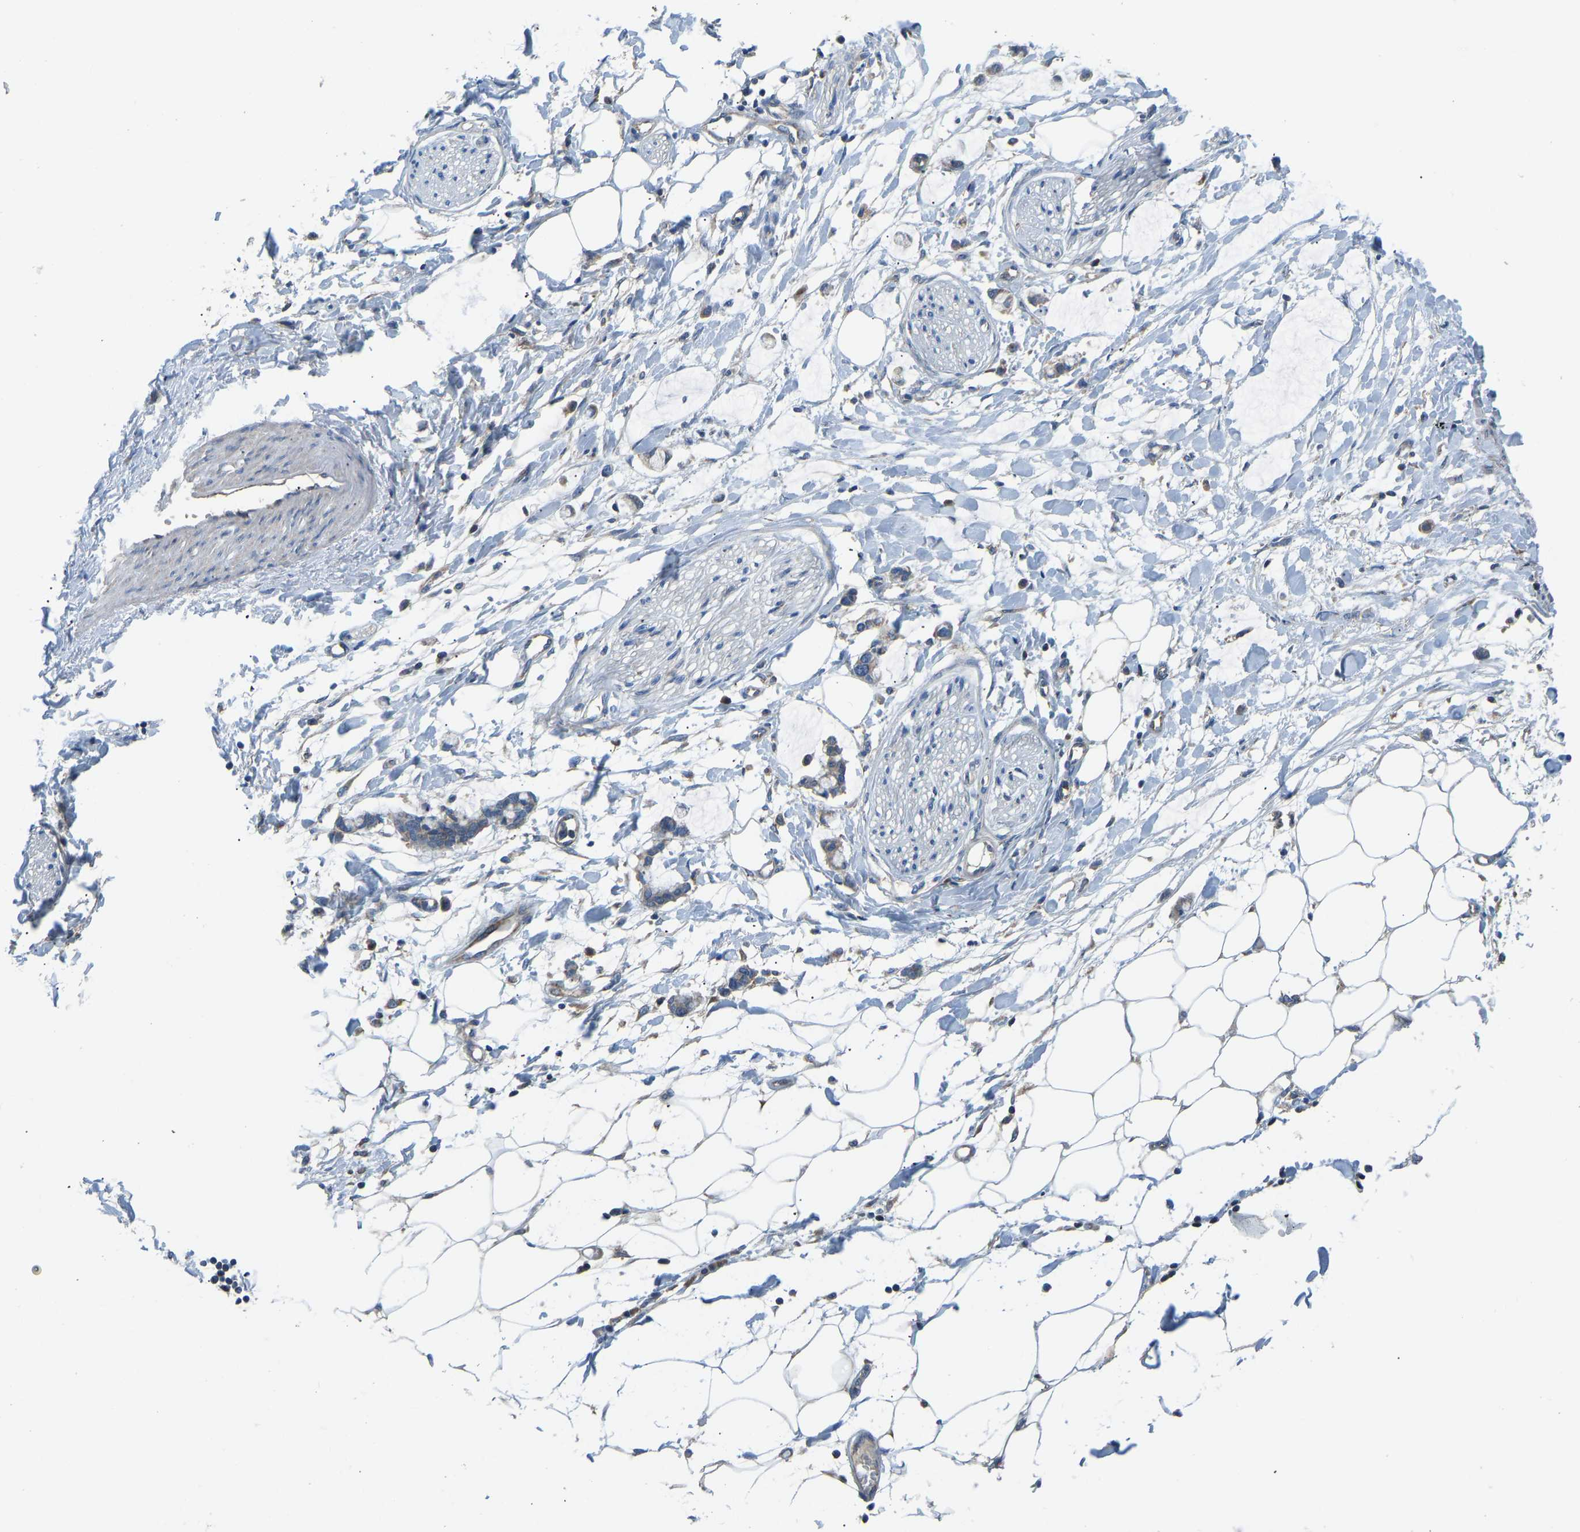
{"staining": {"intensity": "negative", "quantity": "none", "location": "none"}, "tissue": "adipose tissue", "cell_type": "Adipocytes", "image_type": "normal", "snomed": [{"axis": "morphology", "description": "Normal tissue, NOS"}, {"axis": "morphology", "description": "Adenocarcinoma, NOS"}, {"axis": "topography", "description": "Colon"}, {"axis": "topography", "description": "Peripheral nerve tissue"}], "caption": "Protein analysis of unremarkable adipose tissue exhibits no significant staining in adipocytes.", "gene": "RBP1", "patient": {"sex": "male", "age": 14}}